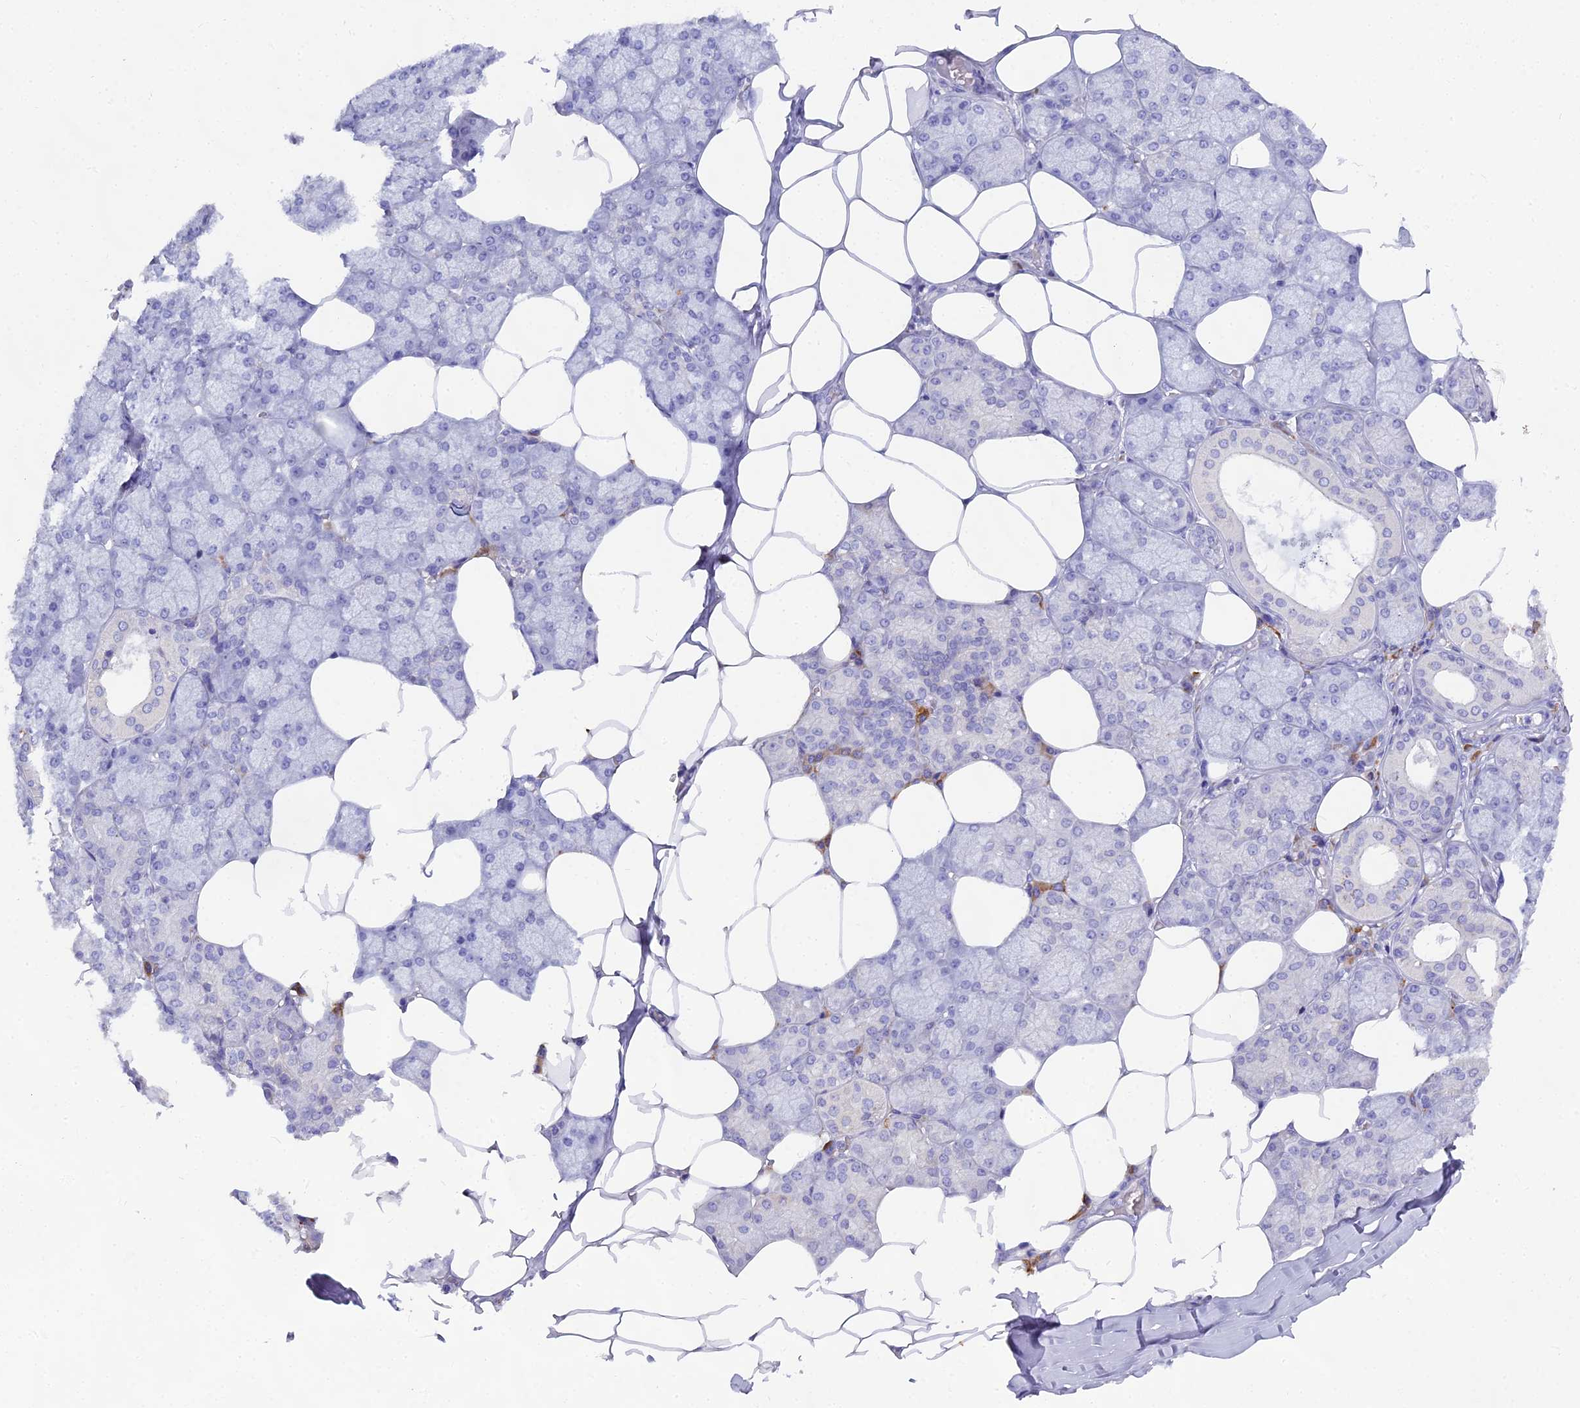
{"staining": {"intensity": "negative", "quantity": "none", "location": "none"}, "tissue": "salivary gland", "cell_type": "Glandular cells", "image_type": "normal", "snomed": [{"axis": "morphology", "description": "Normal tissue, NOS"}, {"axis": "topography", "description": "Salivary gland"}], "caption": "The photomicrograph demonstrates no significant staining in glandular cells of salivary gland.", "gene": "CD5", "patient": {"sex": "male", "age": 62}}